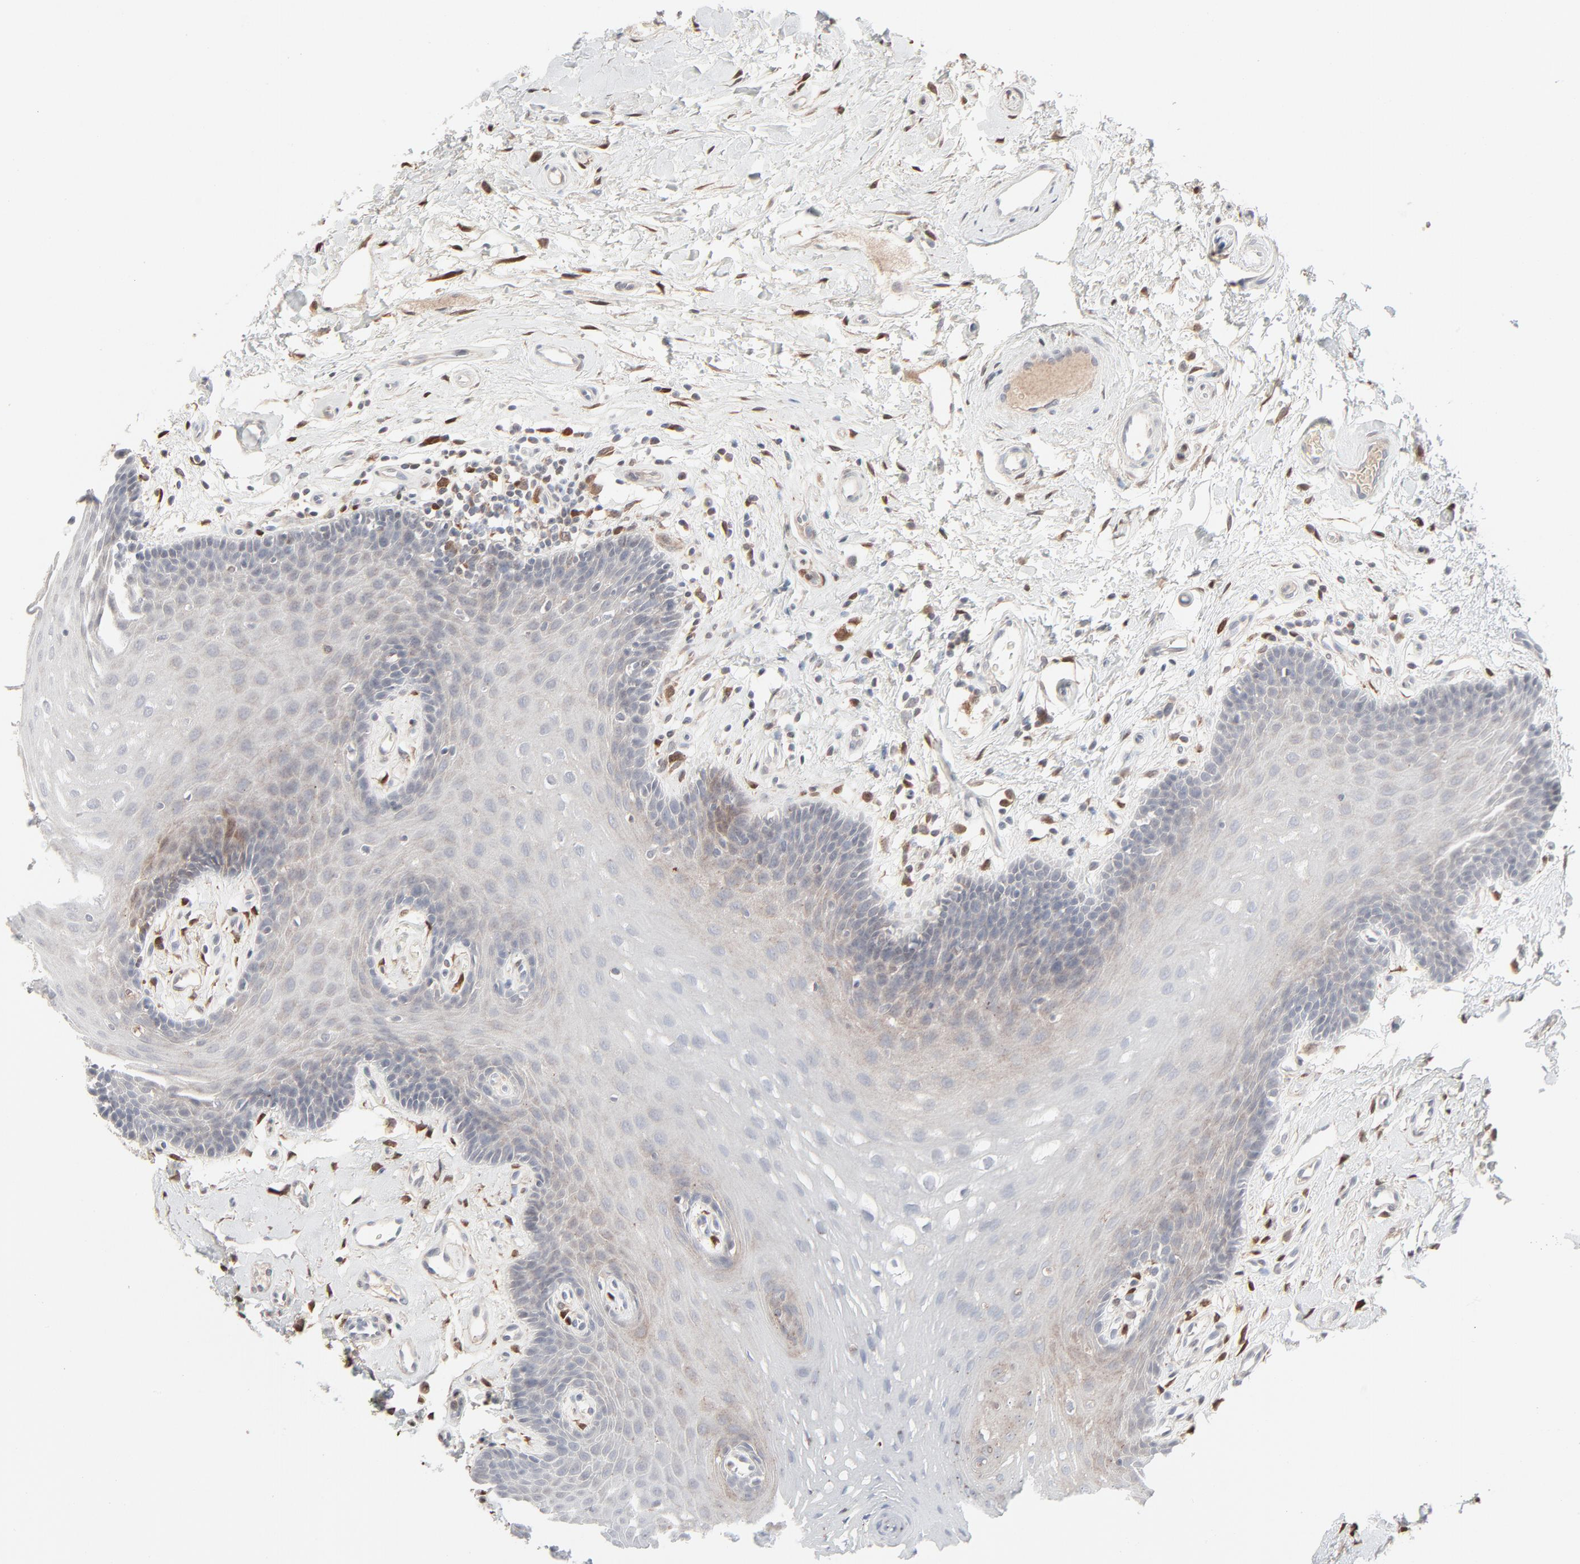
{"staining": {"intensity": "negative", "quantity": "none", "location": "none"}, "tissue": "oral mucosa", "cell_type": "Squamous epithelial cells", "image_type": "normal", "snomed": [{"axis": "morphology", "description": "Normal tissue, NOS"}, {"axis": "topography", "description": "Oral tissue"}], "caption": "The image reveals no significant staining in squamous epithelial cells of oral mucosa. Nuclei are stained in blue.", "gene": "LGALS2", "patient": {"sex": "male", "age": 62}}